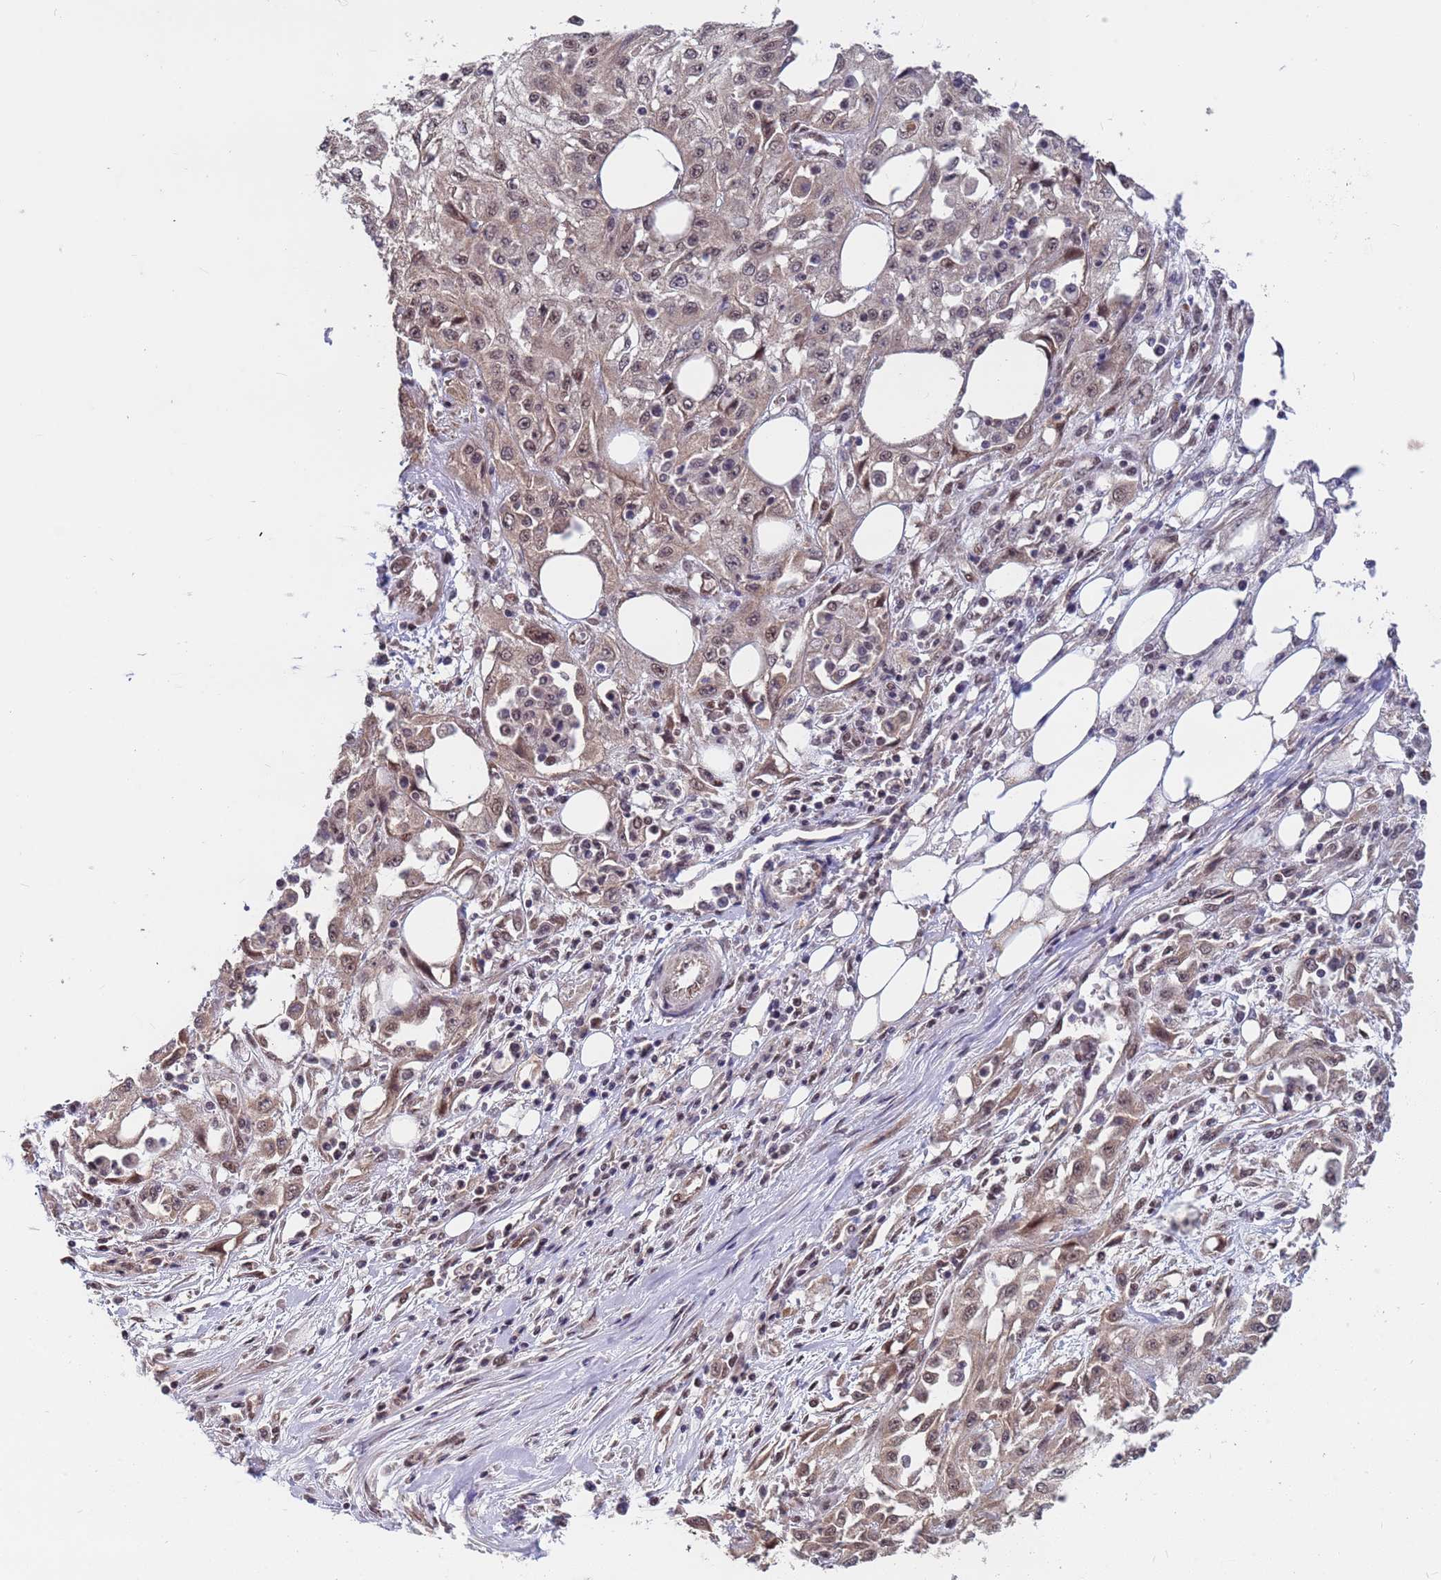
{"staining": {"intensity": "weak", "quantity": "25%-75%", "location": "cytoplasmic/membranous,nuclear"}, "tissue": "skin cancer", "cell_type": "Tumor cells", "image_type": "cancer", "snomed": [{"axis": "morphology", "description": "Squamous cell carcinoma, NOS"}, {"axis": "morphology", "description": "Squamous cell carcinoma, metastatic, NOS"}, {"axis": "topography", "description": "Skin"}, {"axis": "topography", "description": "Lymph node"}], "caption": "Human metastatic squamous cell carcinoma (skin) stained for a protein (brown) demonstrates weak cytoplasmic/membranous and nuclear positive positivity in approximately 25%-75% of tumor cells.", "gene": "DENND2B", "patient": {"sex": "male", "age": 75}}